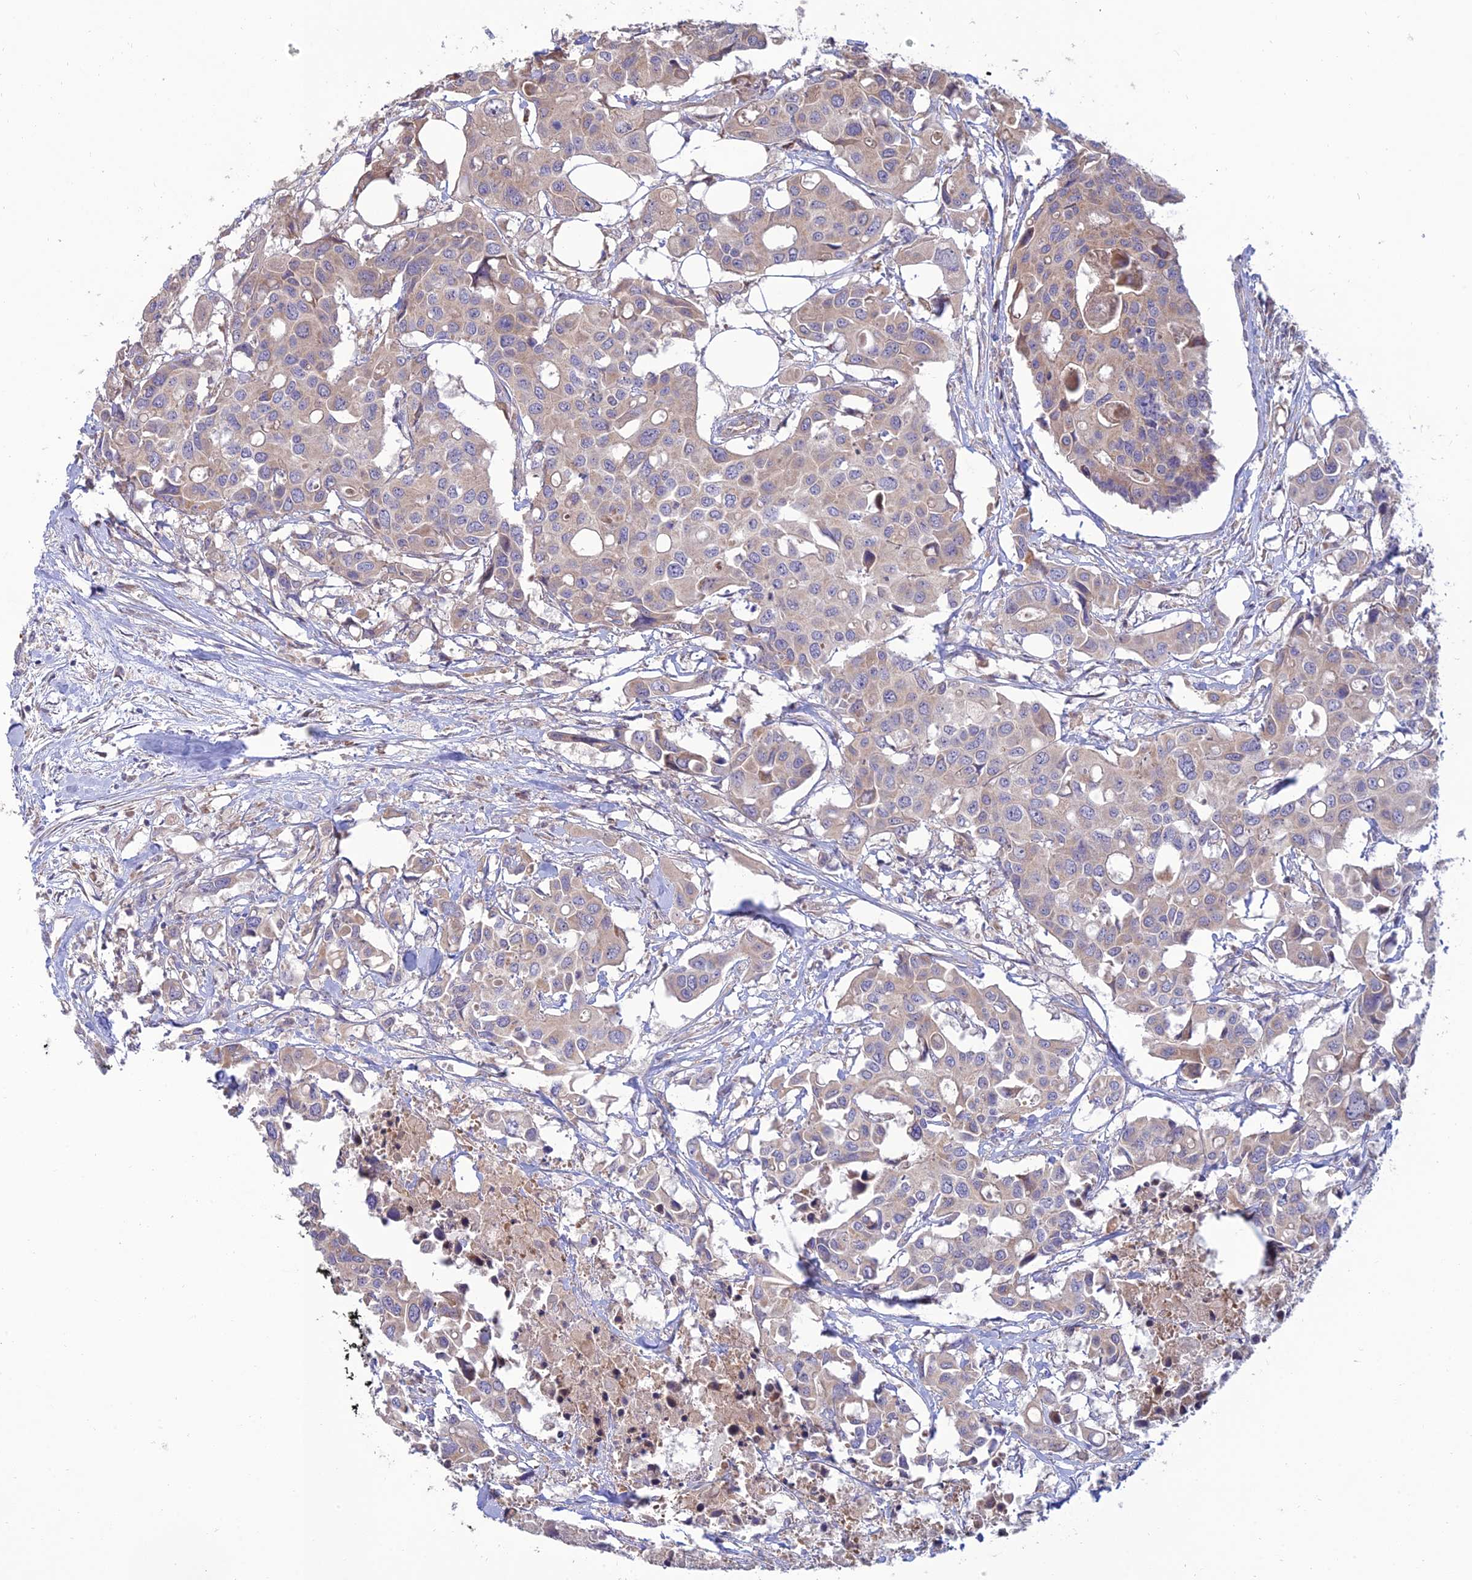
{"staining": {"intensity": "negative", "quantity": "none", "location": "none"}, "tissue": "colorectal cancer", "cell_type": "Tumor cells", "image_type": "cancer", "snomed": [{"axis": "morphology", "description": "Adenocarcinoma, NOS"}, {"axis": "topography", "description": "Colon"}], "caption": "There is no significant positivity in tumor cells of colorectal cancer (adenocarcinoma).", "gene": "C3orf20", "patient": {"sex": "male", "age": 77}}